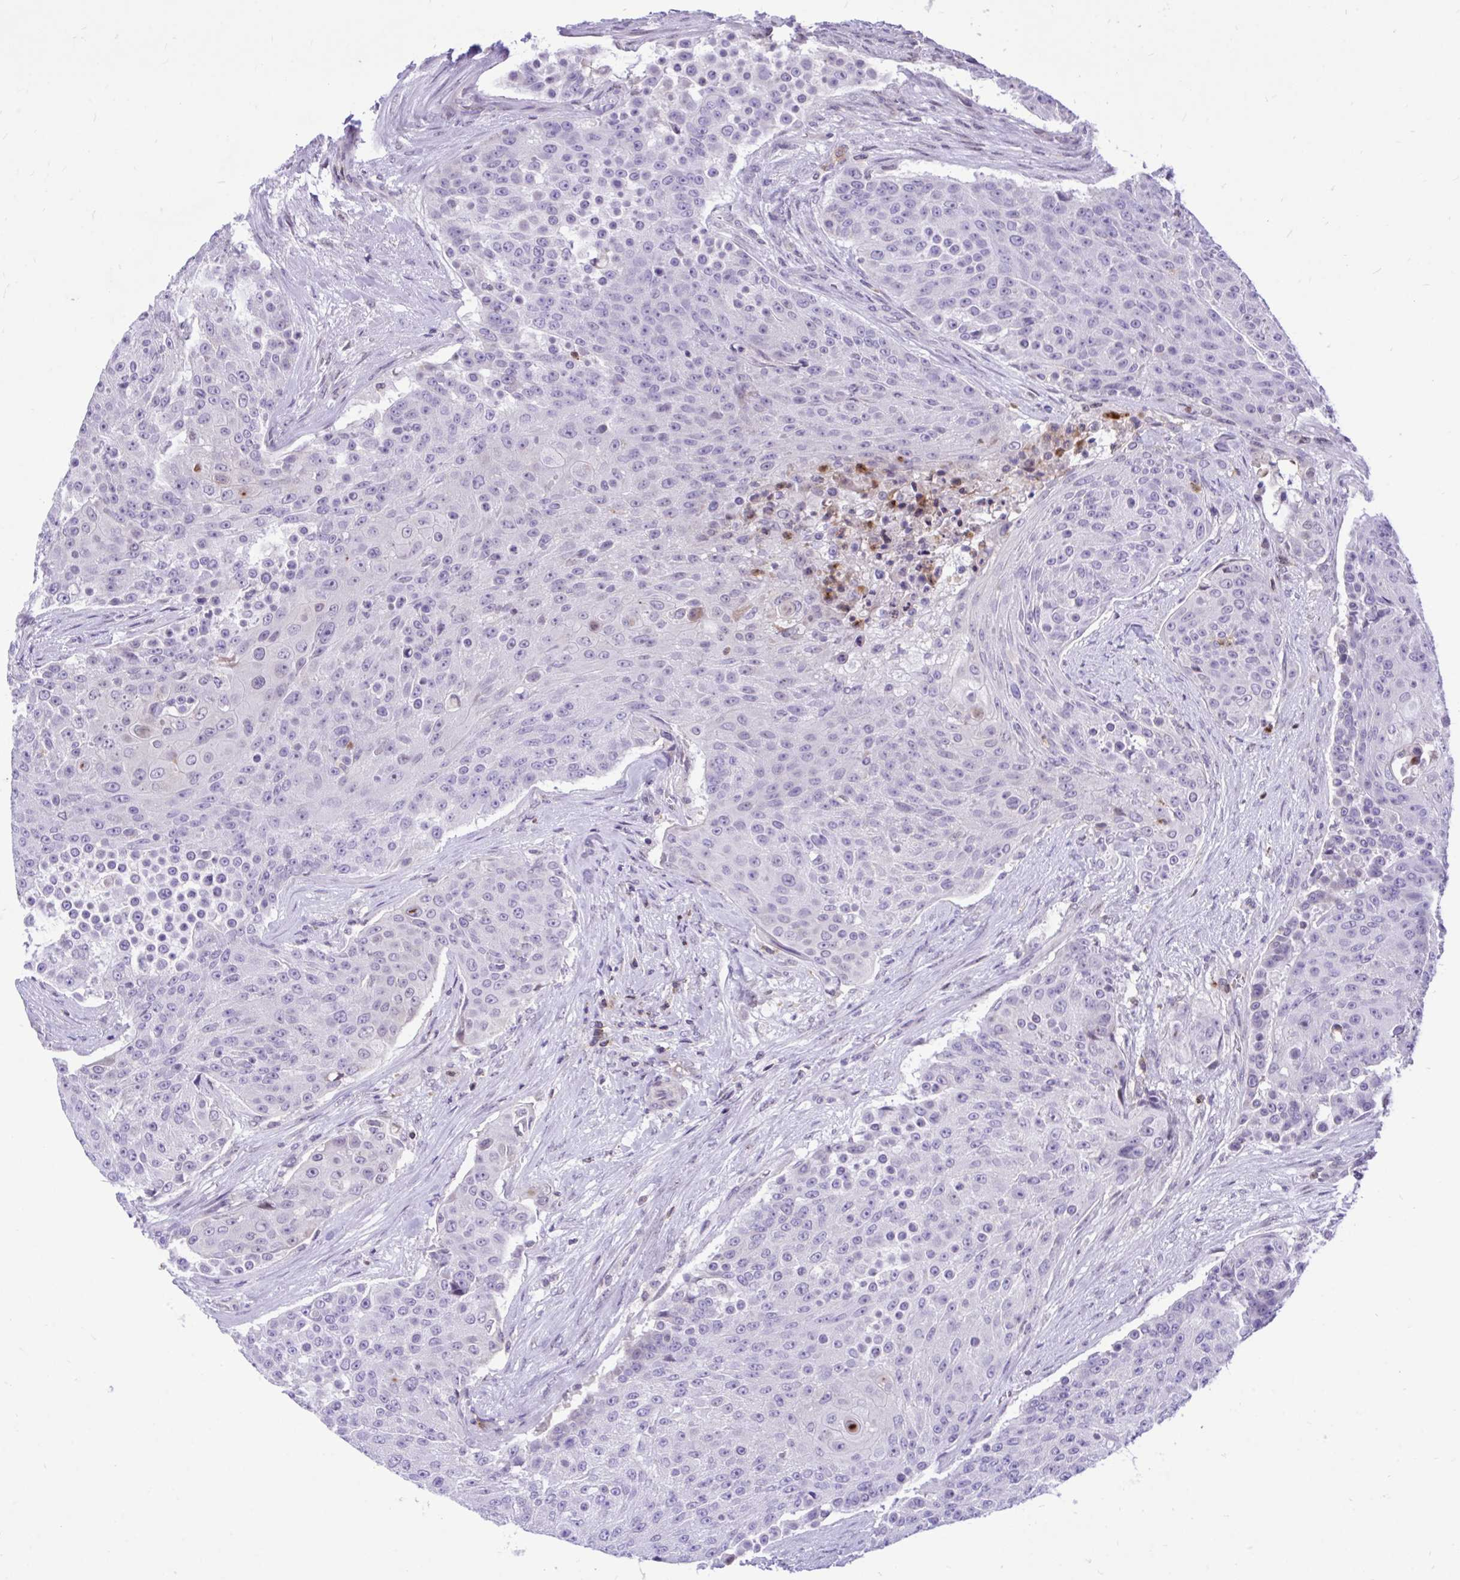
{"staining": {"intensity": "negative", "quantity": "none", "location": "none"}, "tissue": "urothelial cancer", "cell_type": "Tumor cells", "image_type": "cancer", "snomed": [{"axis": "morphology", "description": "Urothelial carcinoma, High grade"}, {"axis": "topography", "description": "Urinary bladder"}], "caption": "The immunohistochemistry image has no significant staining in tumor cells of urothelial cancer tissue.", "gene": "CXCL8", "patient": {"sex": "female", "age": 63}}